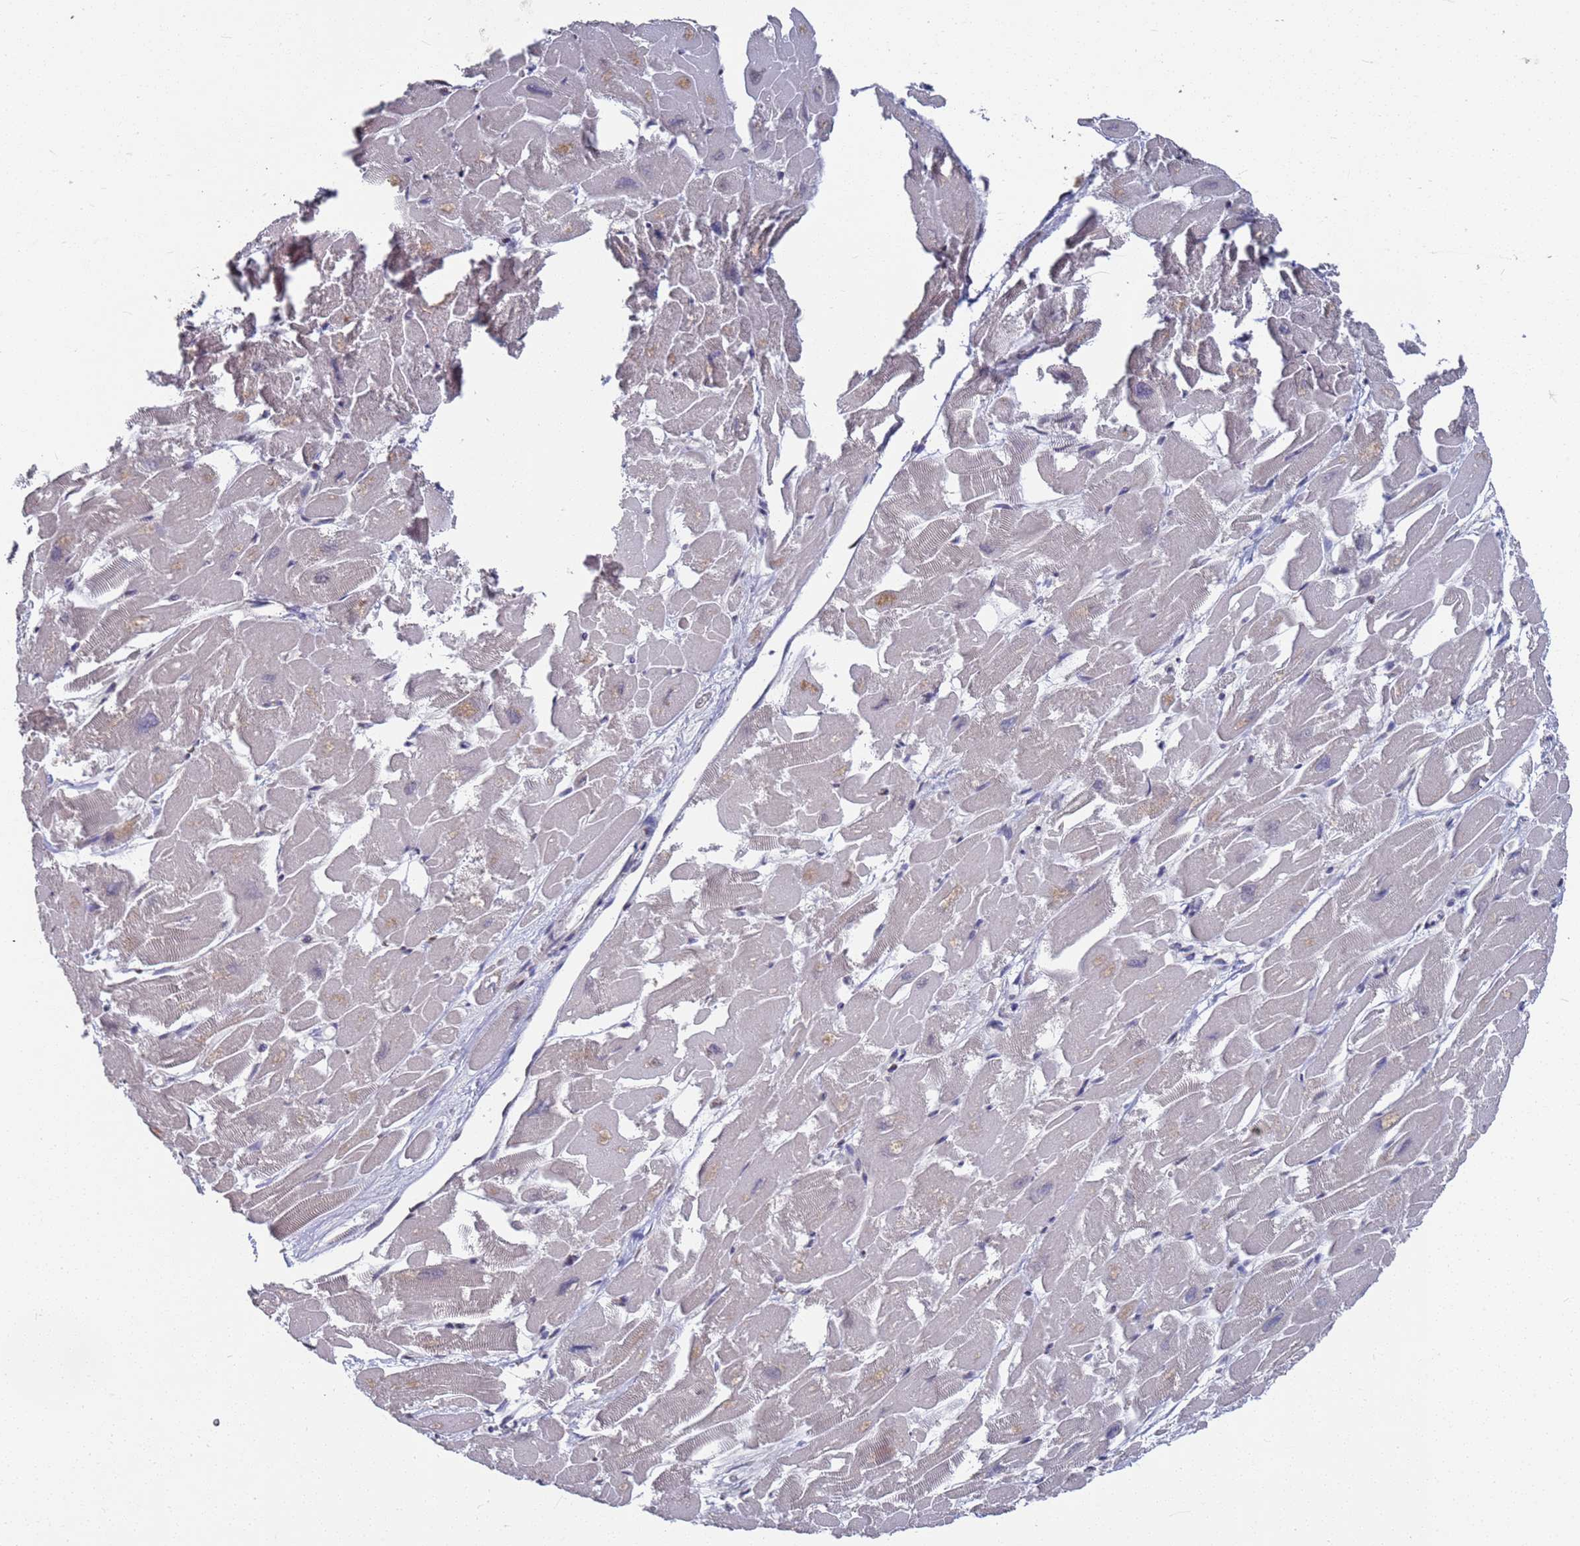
{"staining": {"intensity": "weak", "quantity": "25%-75%", "location": "cytoplasmic/membranous"}, "tissue": "heart muscle", "cell_type": "Cardiomyocytes", "image_type": "normal", "snomed": [{"axis": "morphology", "description": "Normal tissue, NOS"}, {"axis": "topography", "description": "Heart"}], "caption": "Immunohistochemical staining of unremarkable heart muscle reveals low levels of weak cytoplasmic/membranous positivity in approximately 25%-75% of cardiomyocytes.", "gene": "CFAP119", "patient": {"sex": "male", "age": 54}}